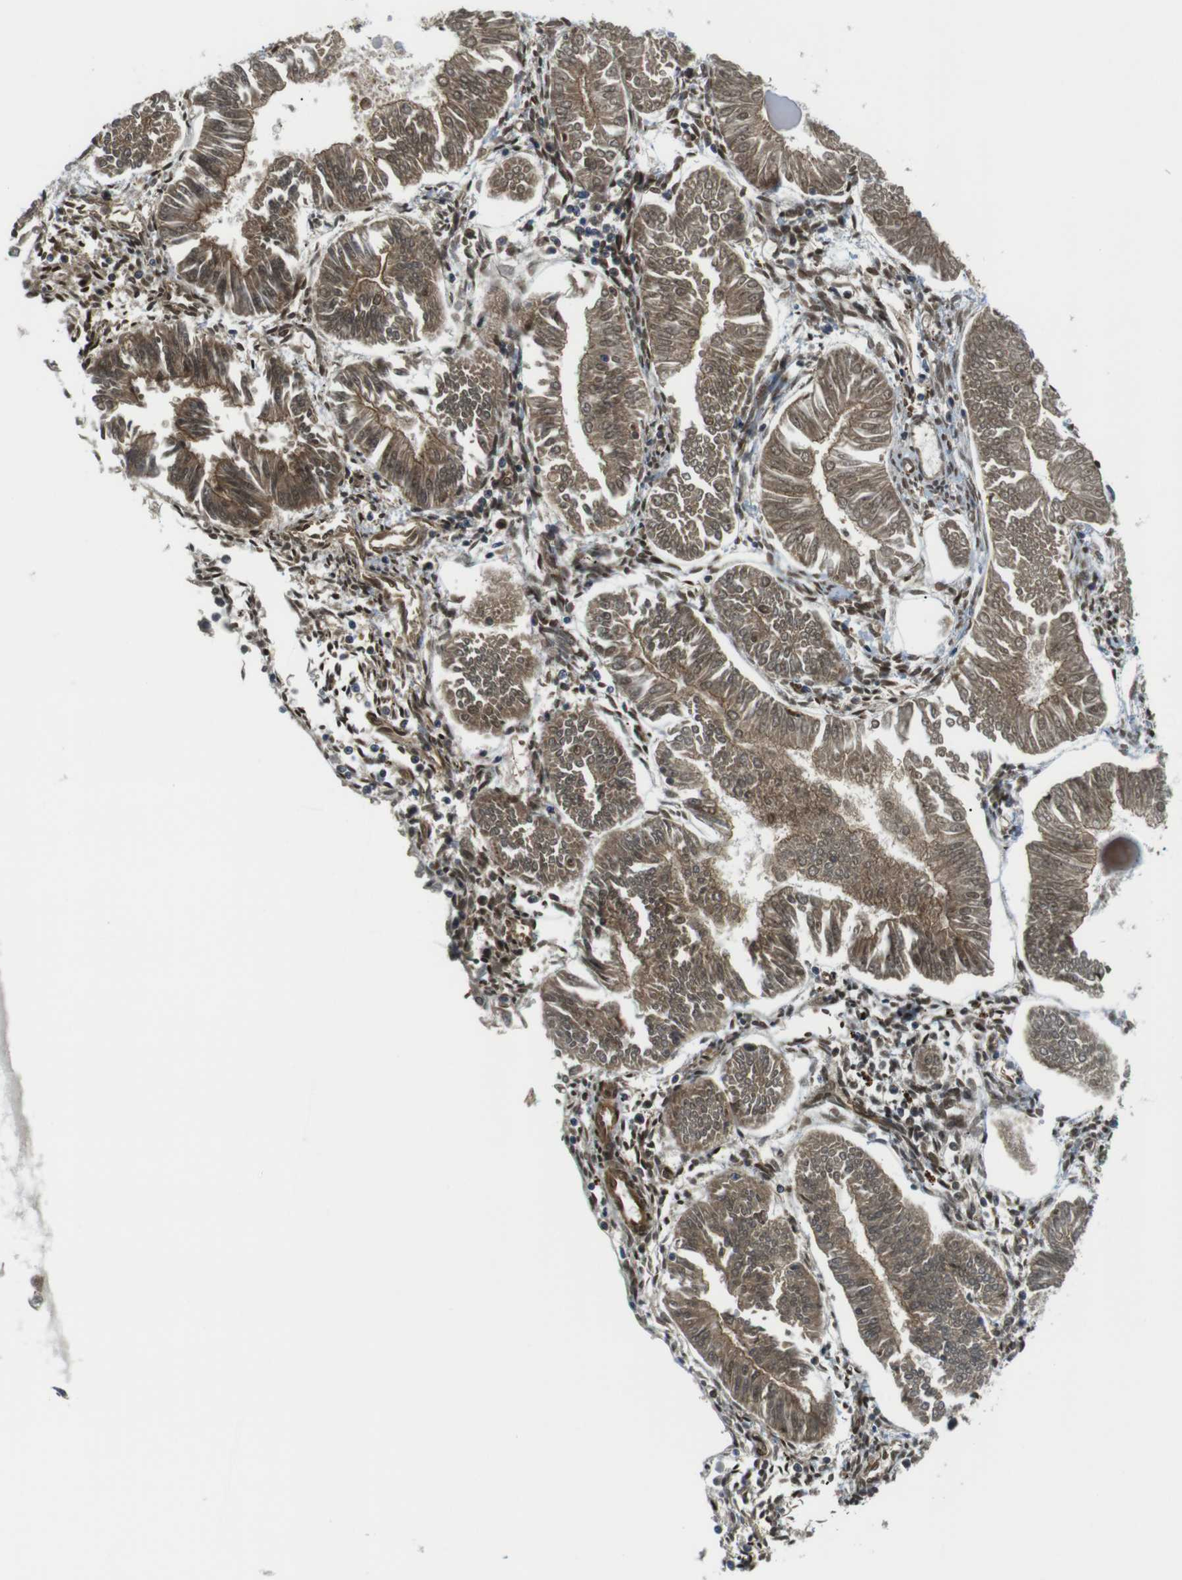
{"staining": {"intensity": "moderate", "quantity": ">75%", "location": "cytoplasmic/membranous"}, "tissue": "endometrial cancer", "cell_type": "Tumor cells", "image_type": "cancer", "snomed": [{"axis": "morphology", "description": "Adenocarcinoma, NOS"}, {"axis": "topography", "description": "Endometrium"}], "caption": "High-power microscopy captured an immunohistochemistry micrograph of endometrial adenocarcinoma, revealing moderate cytoplasmic/membranous expression in approximately >75% of tumor cells.", "gene": "TSC1", "patient": {"sex": "female", "age": 53}}